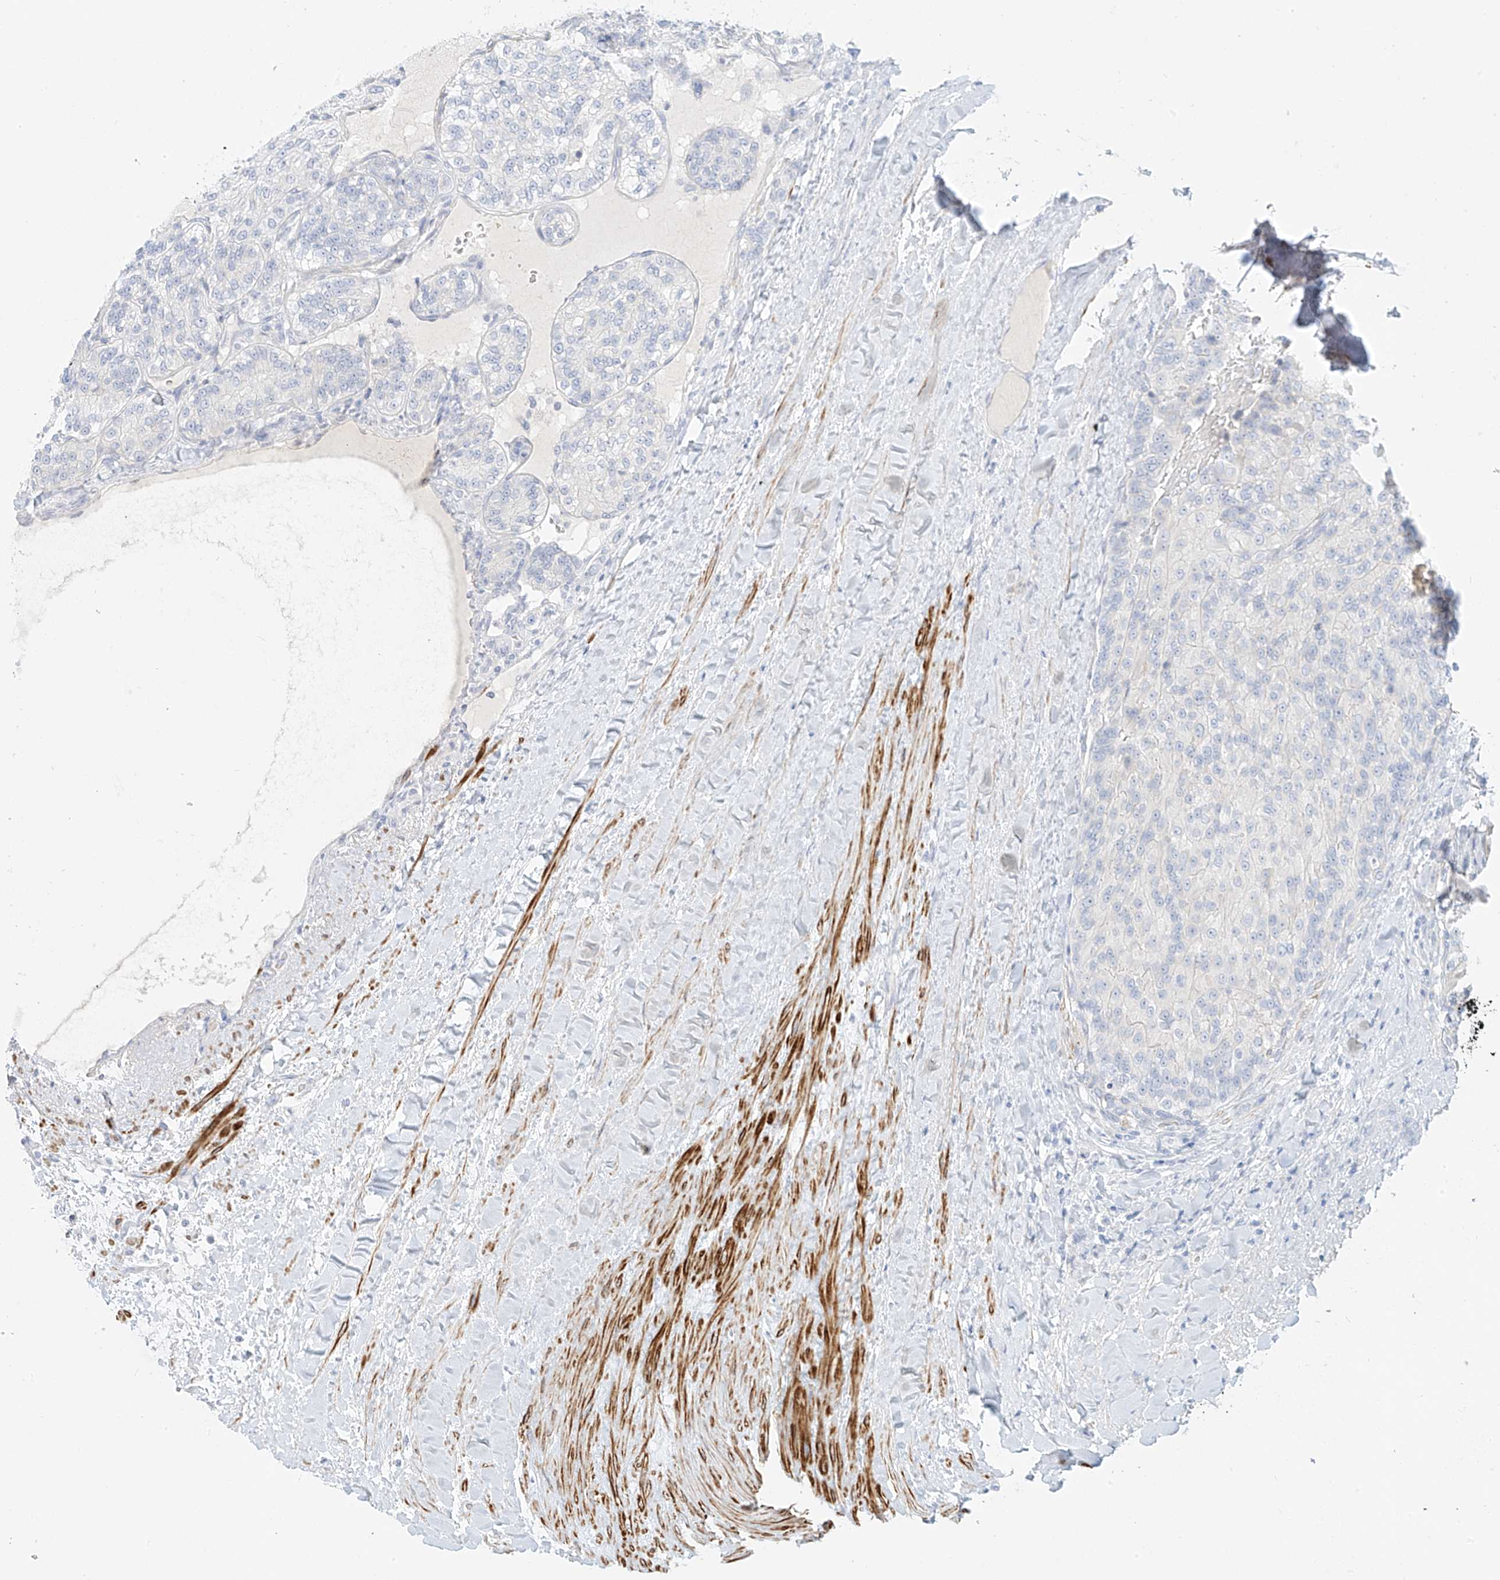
{"staining": {"intensity": "negative", "quantity": "none", "location": "none"}, "tissue": "renal cancer", "cell_type": "Tumor cells", "image_type": "cancer", "snomed": [{"axis": "morphology", "description": "Adenocarcinoma, NOS"}, {"axis": "topography", "description": "Kidney"}], "caption": "The photomicrograph shows no staining of tumor cells in renal adenocarcinoma.", "gene": "ST3GAL5", "patient": {"sex": "female", "age": 63}}